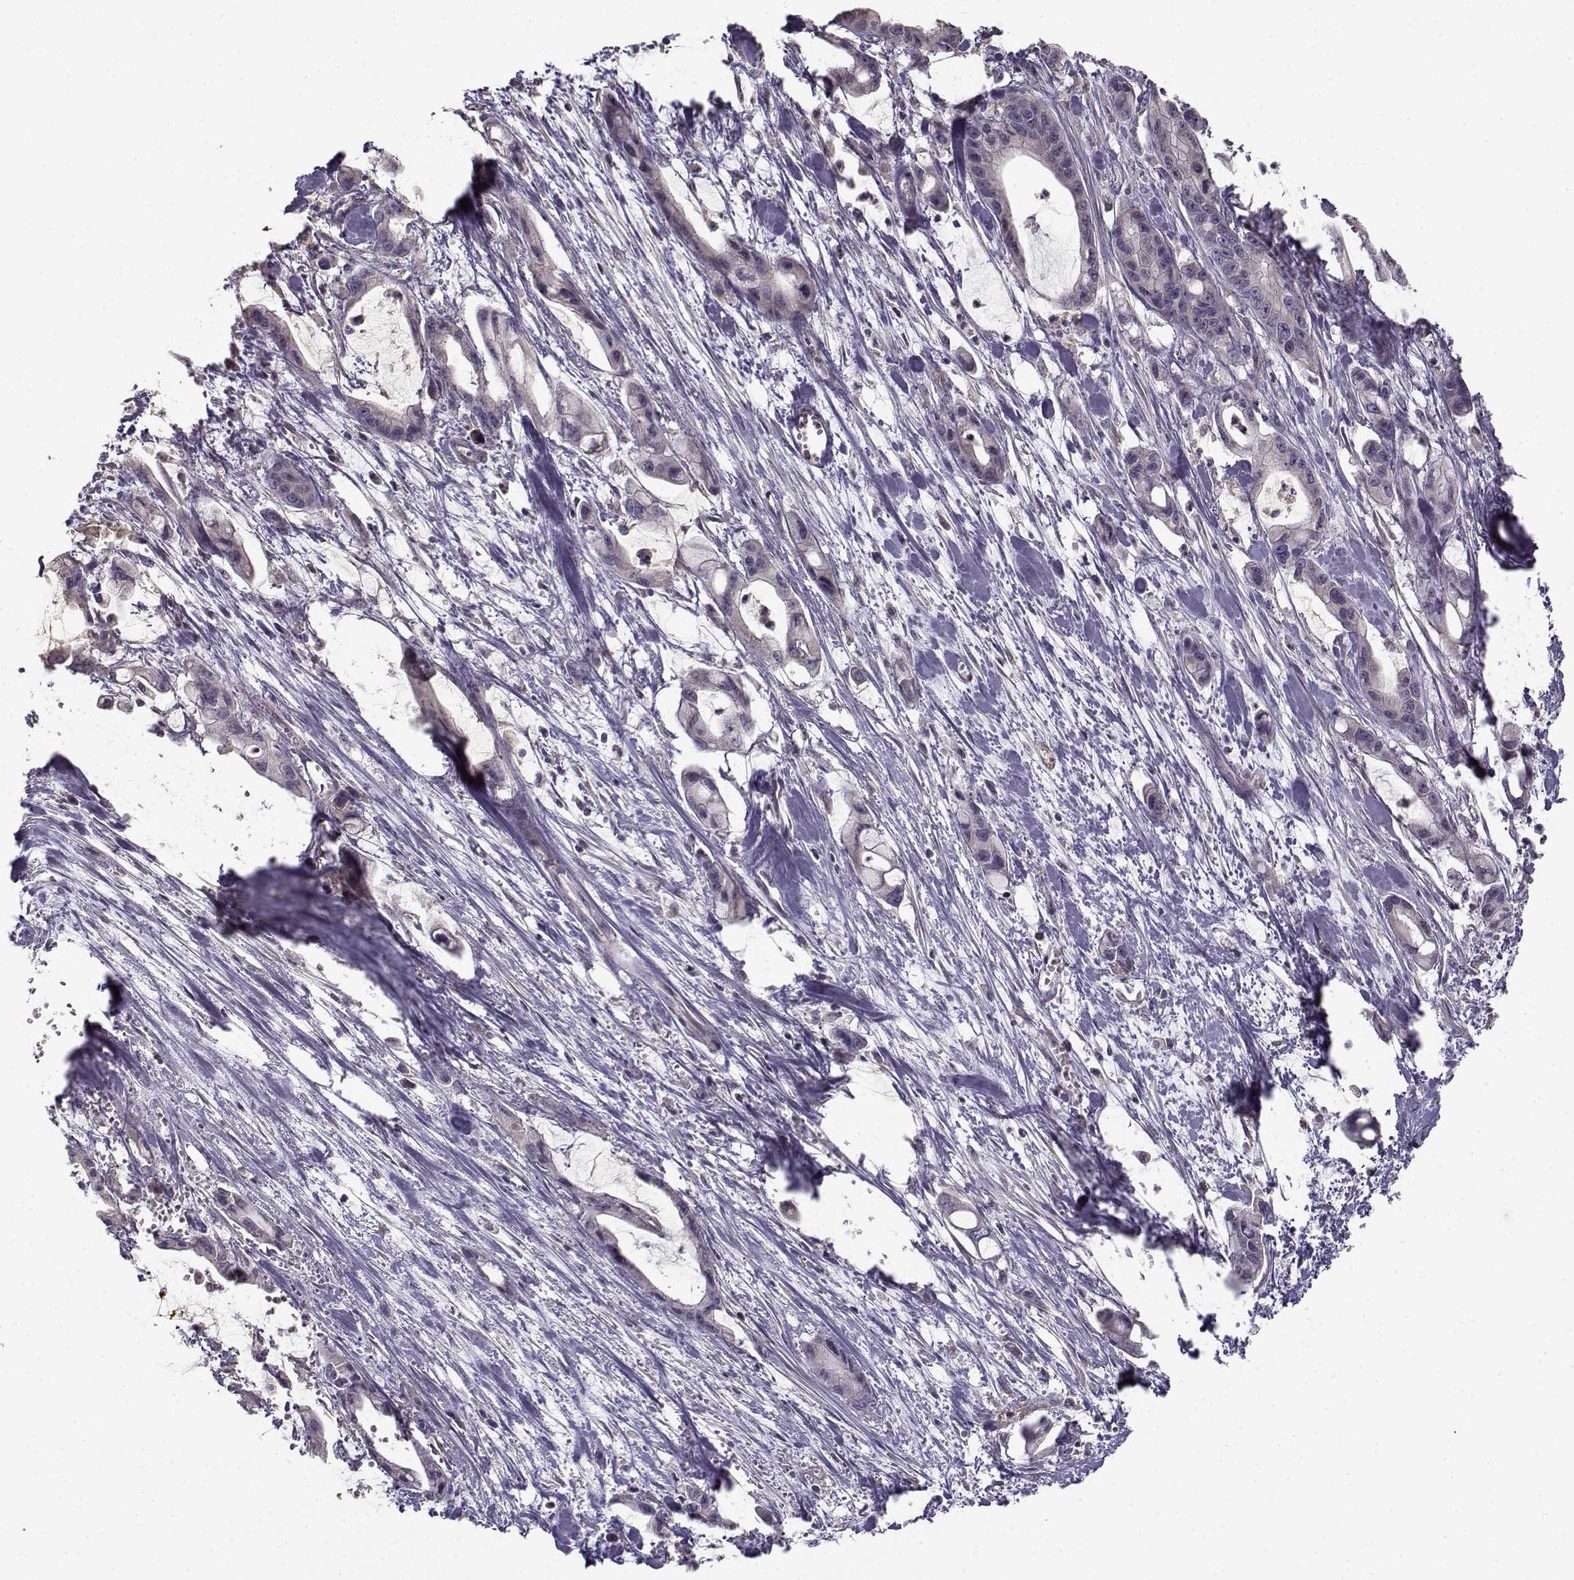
{"staining": {"intensity": "negative", "quantity": "none", "location": "none"}, "tissue": "pancreatic cancer", "cell_type": "Tumor cells", "image_type": "cancer", "snomed": [{"axis": "morphology", "description": "Adenocarcinoma, NOS"}, {"axis": "topography", "description": "Pancreas"}], "caption": "The IHC image has no significant positivity in tumor cells of pancreatic cancer tissue.", "gene": "ENTPD8", "patient": {"sex": "male", "age": 48}}